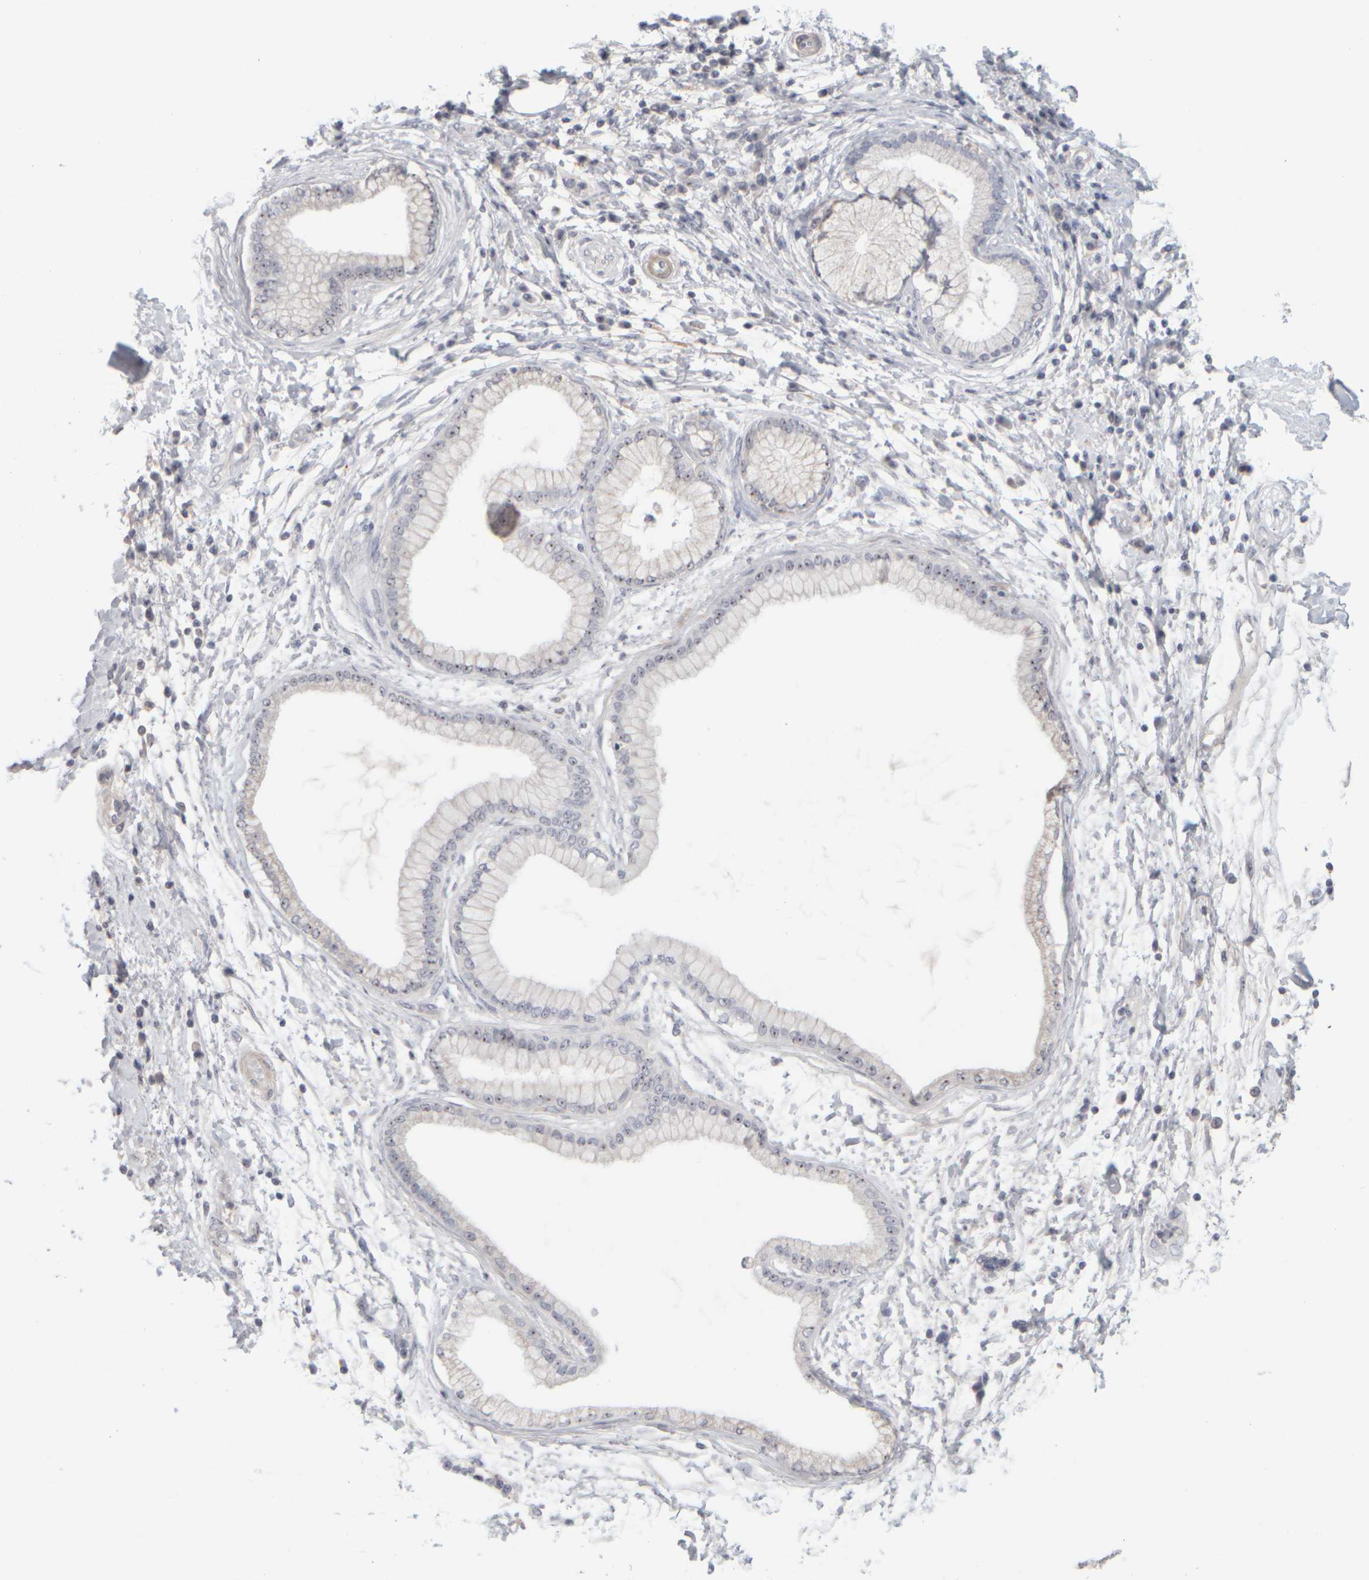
{"staining": {"intensity": "moderate", "quantity": "25%-75%", "location": "nuclear"}, "tissue": "pancreatic cancer", "cell_type": "Tumor cells", "image_type": "cancer", "snomed": [{"axis": "morphology", "description": "Normal tissue, NOS"}, {"axis": "morphology", "description": "Adenocarcinoma, NOS"}, {"axis": "topography", "description": "Pancreas"}], "caption": "IHC staining of adenocarcinoma (pancreatic), which demonstrates medium levels of moderate nuclear positivity in about 25%-75% of tumor cells indicating moderate nuclear protein expression. The staining was performed using DAB (3,3'-diaminobenzidine) (brown) for protein detection and nuclei were counterstained in hematoxylin (blue).", "gene": "DCXR", "patient": {"sex": "female", "age": 71}}